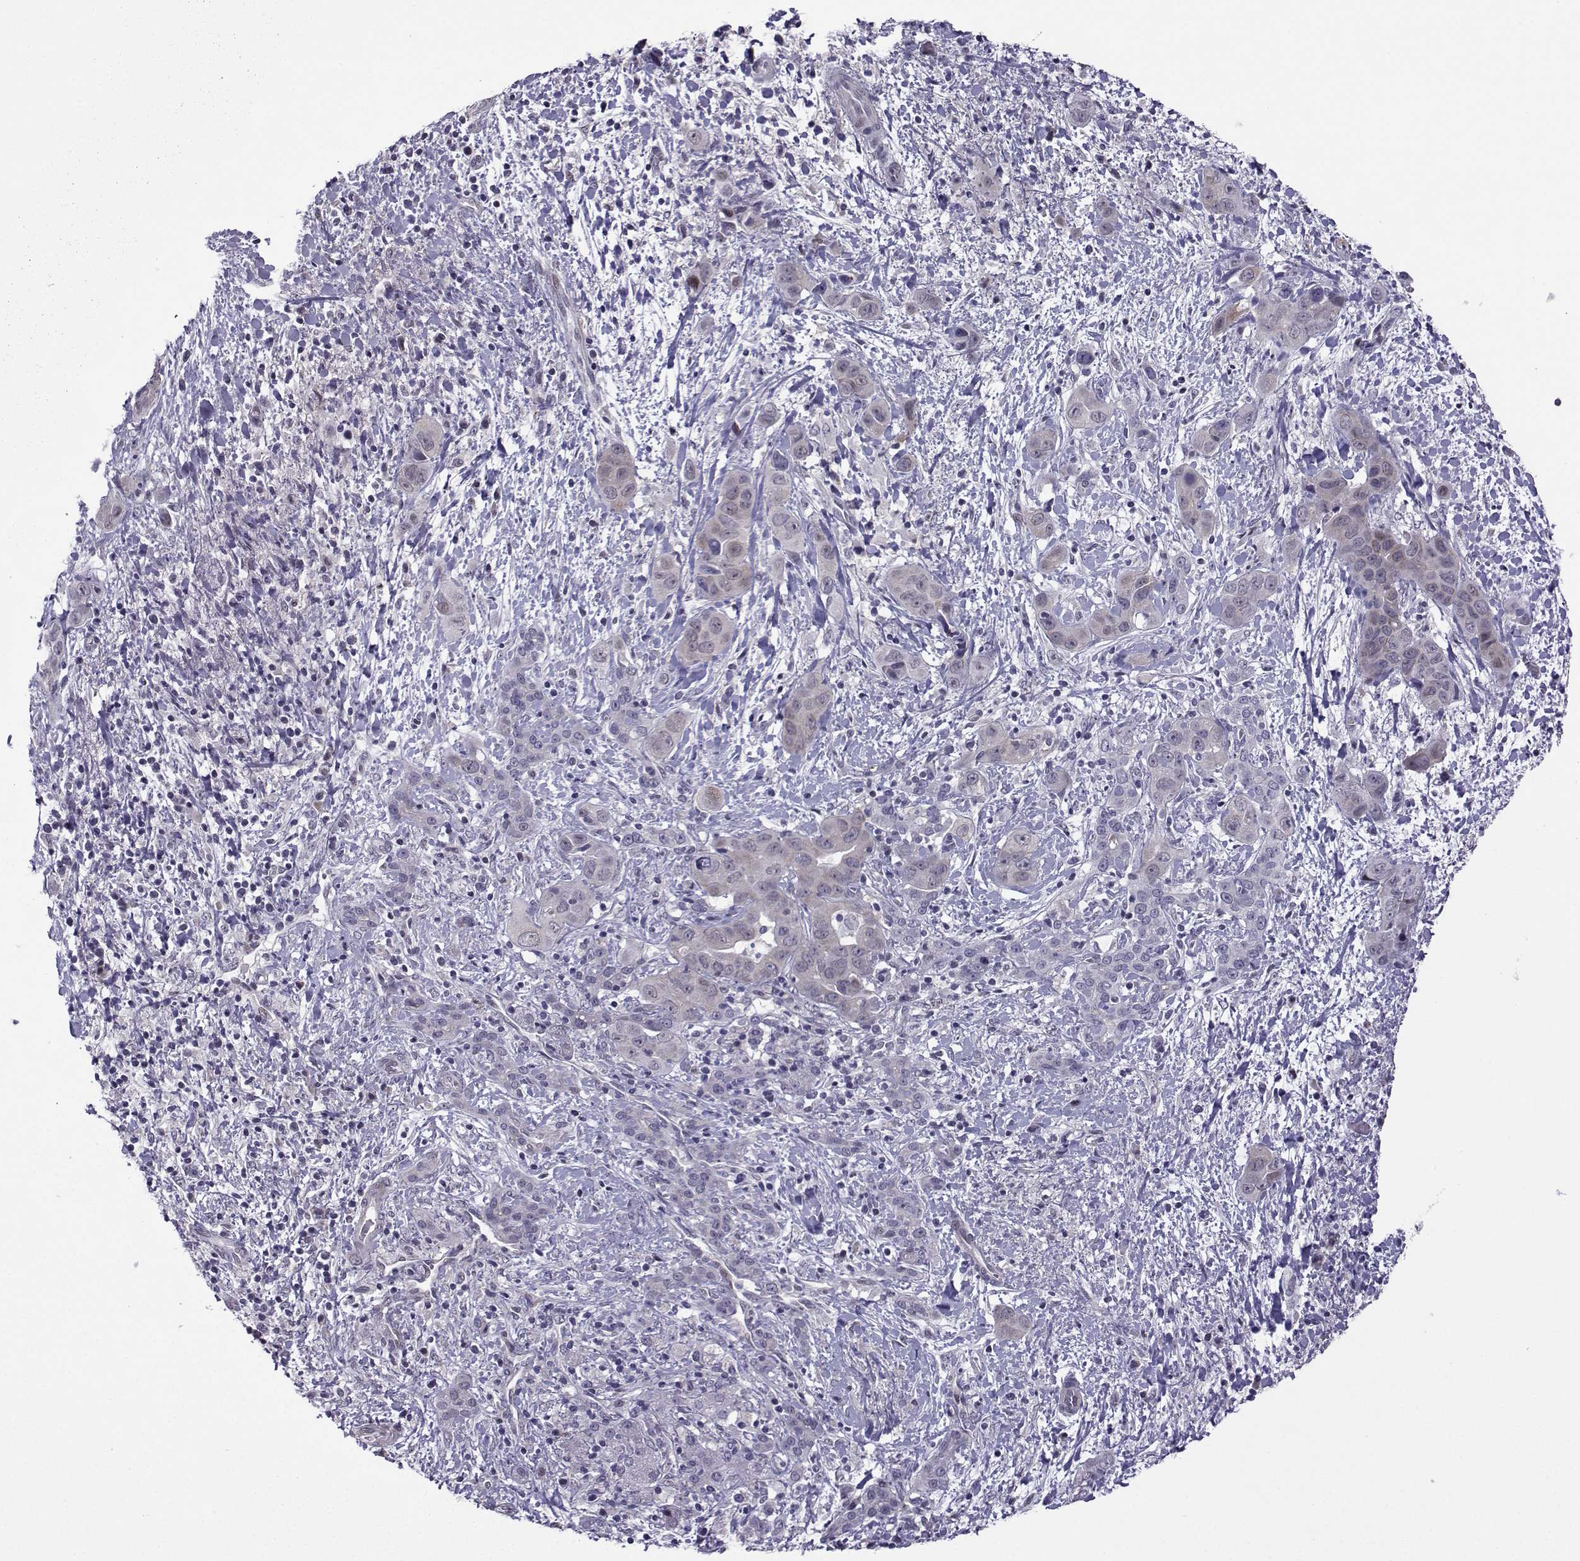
{"staining": {"intensity": "weak", "quantity": "25%-75%", "location": "cytoplasmic/membranous"}, "tissue": "liver cancer", "cell_type": "Tumor cells", "image_type": "cancer", "snomed": [{"axis": "morphology", "description": "Cholangiocarcinoma"}, {"axis": "topography", "description": "Liver"}], "caption": "Tumor cells demonstrate low levels of weak cytoplasmic/membranous positivity in about 25%-75% of cells in cholangiocarcinoma (liver).", "gene": "FGF3", "patient": {"sex": "female", "age": 52}}